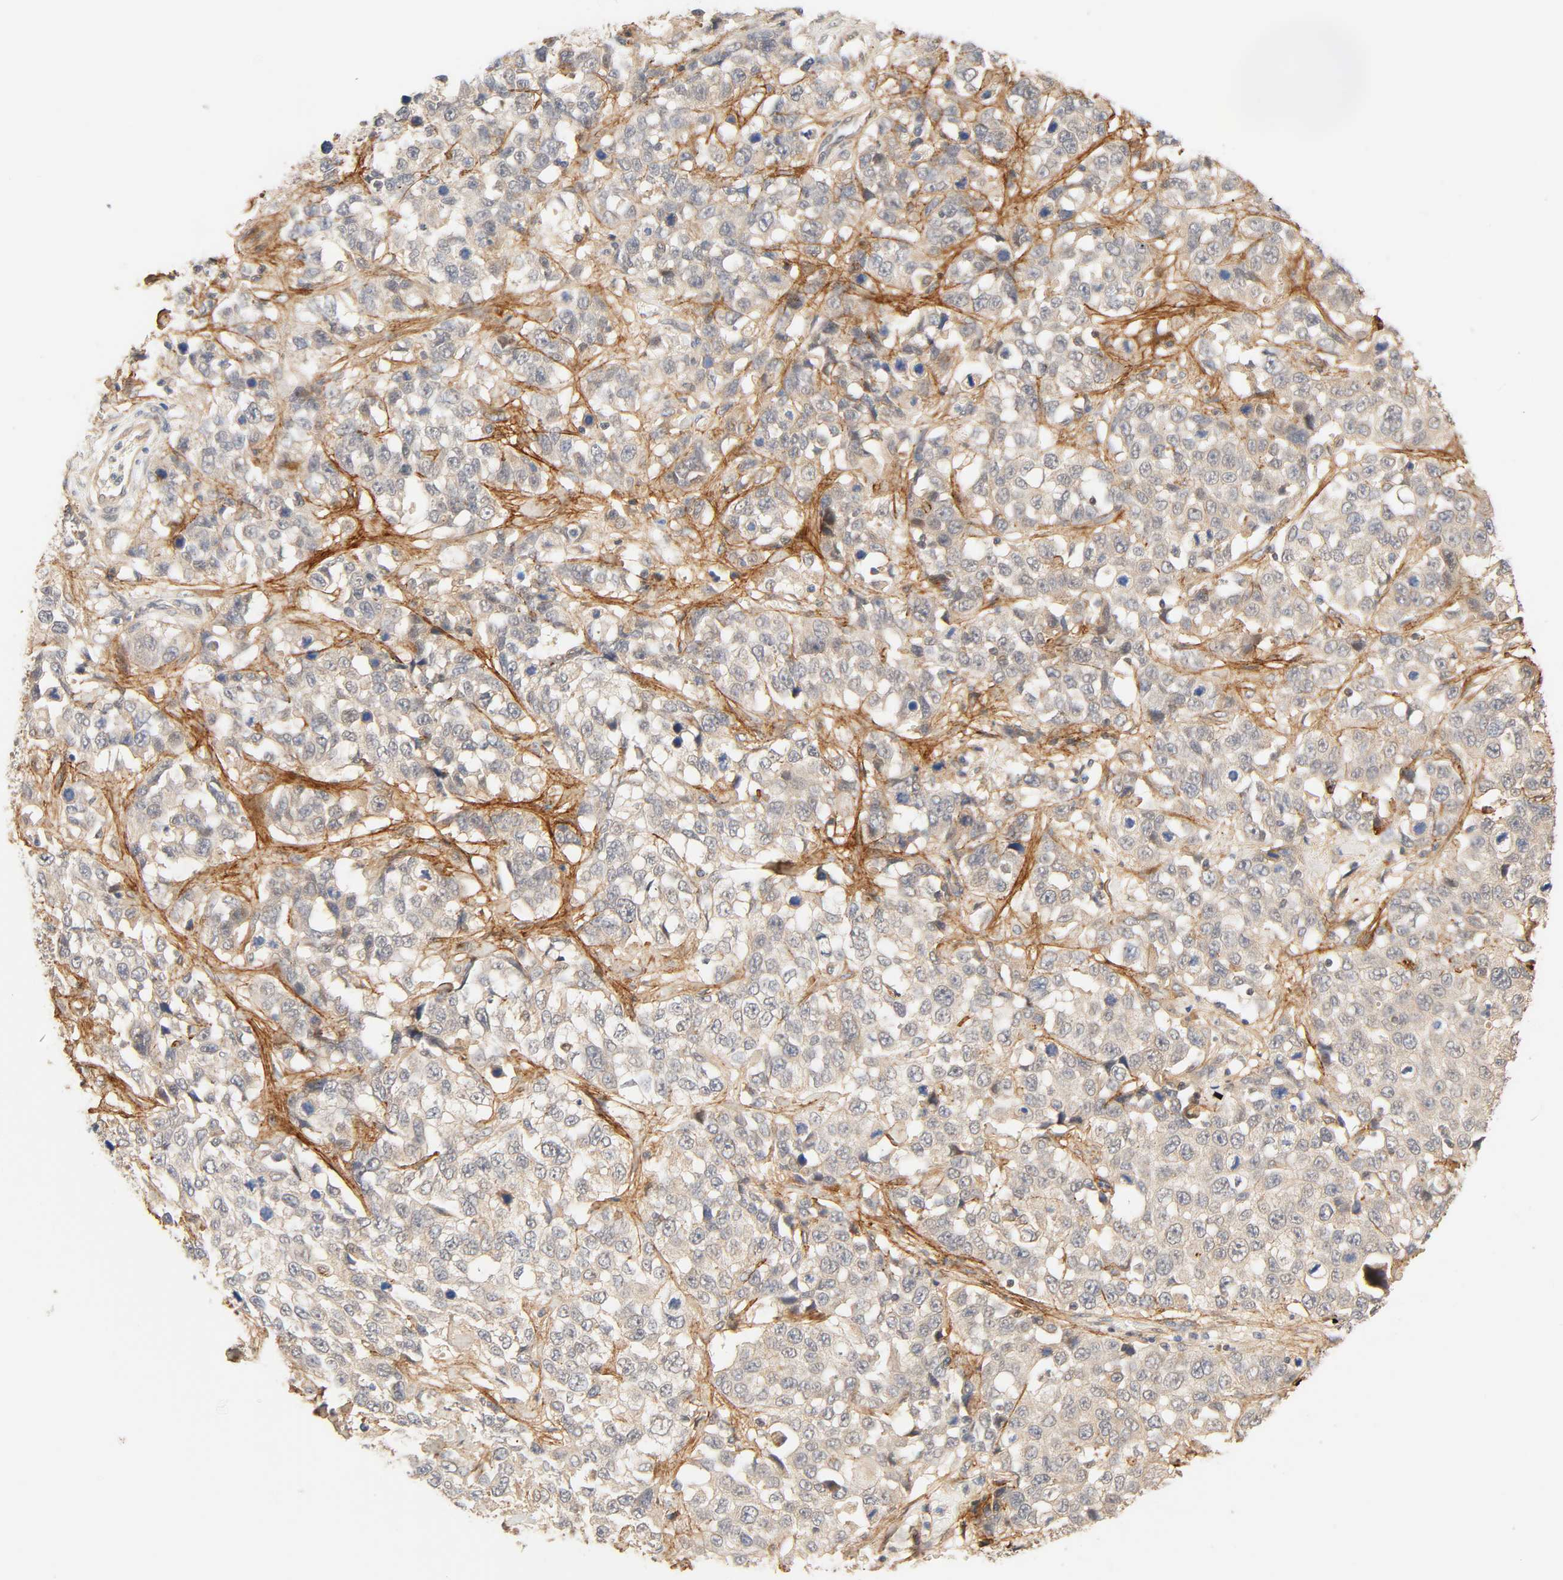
{"staining": {"intensity": "weak", "quantity": "<25%", "location": "cytoplasmic/membranous"}, "tissue": "stomach cancer", "cell_type": "Tumor cells", "image_type": "cancer", "snomed": [{"axis": "morphology", "description": "Normal tissue, NOS"}, {"axis": "morphology", "description": "Adenocarcinoma, NOS"}, {"axis": "topography", "description": "Stomach"}], "caption": "Tumor cells show no significant protein positivity in stomach cancer (adenocarcinoma).", "gene": "CACNA1G", "patient": {"sex": "male", "age": 48}}